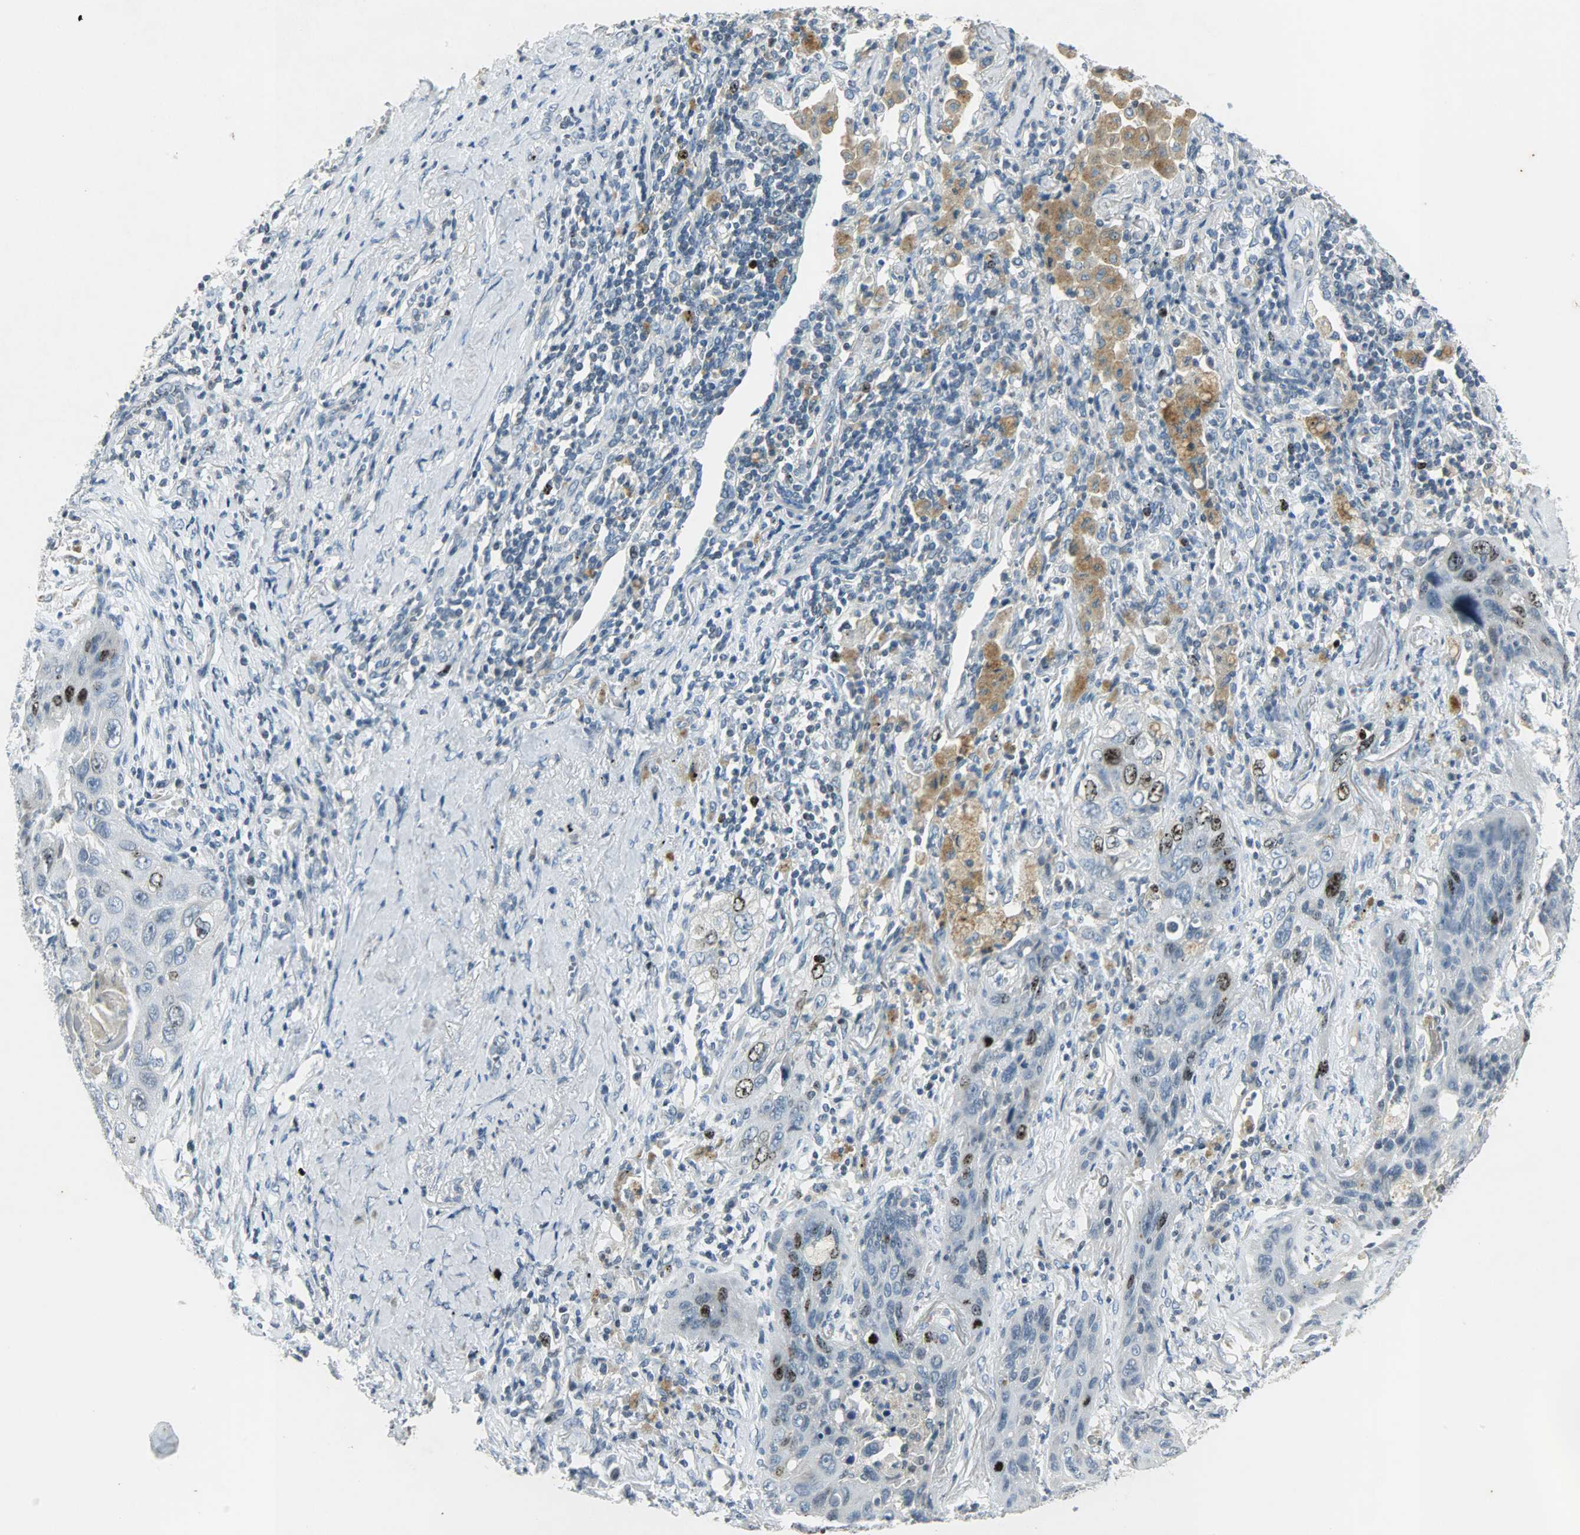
{"staining": {"intensity": "strong", "quantity": "25%-75%", "location": "nuclear"}, "tissue": "lung cancer", "cell_type": "Tumor cells", "image_type": "cancer", "snomed": [{"axis": "morphology", "description": "Squamous cell carcinoma, NOS"}, {"axis": "topography", "description": "Lung"}], "caption": "A high-resolution histopathology image shows IHC staining of squamous cell carcinoma (lung), which displays strong nuclear expression in about 25%-75% of tumor cells. (brown staining indicates protein expression, while blue staining denotes nuclei).", "gene": "AURKB", "patient": {"sex": "female", "age": 67}}